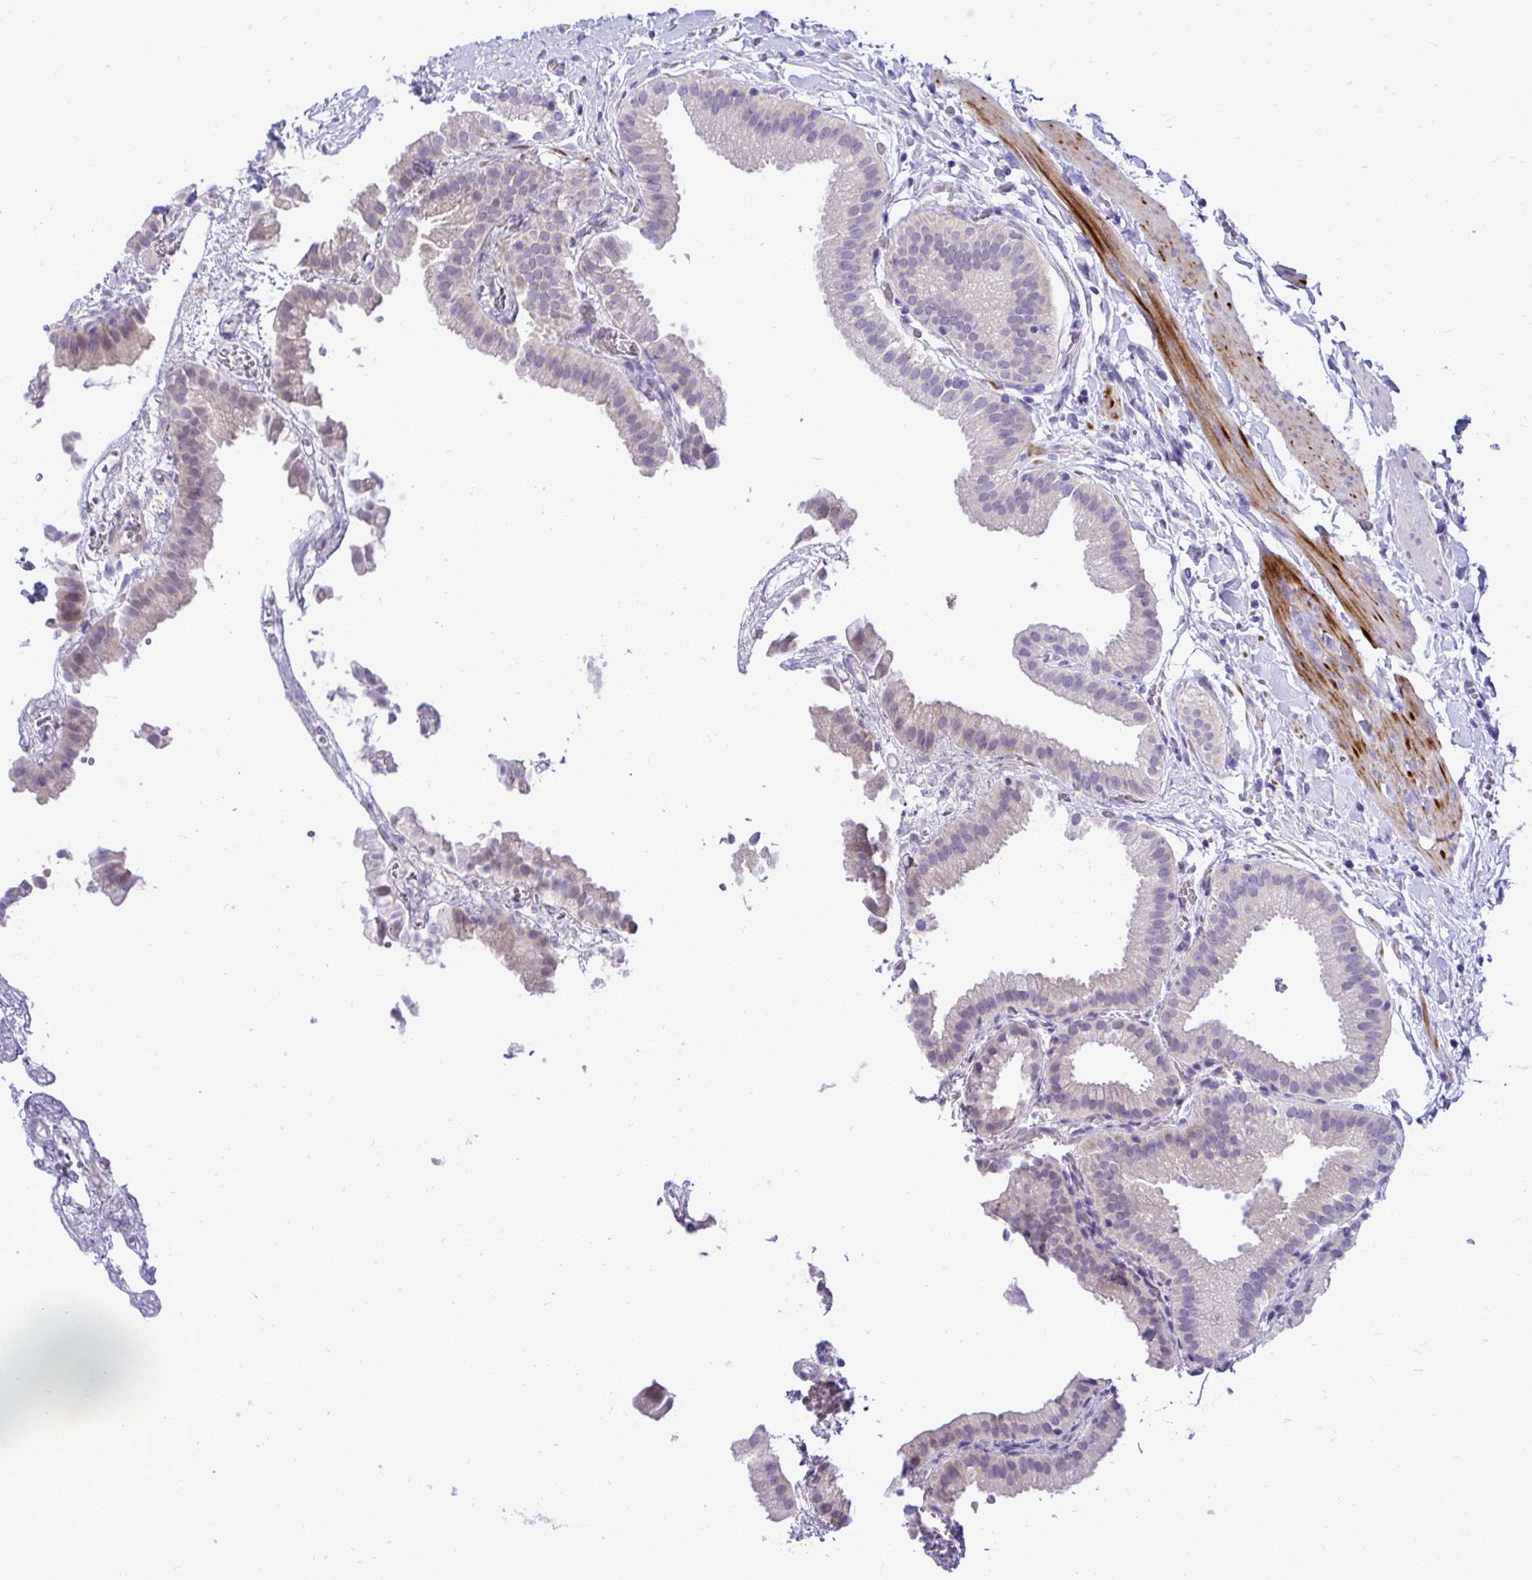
{"staining": {"intensity": "negative", "quantity": "none", "location": "none"}, "tissue": "gallbladder", "cell_type": "Glandular cells", "image_type": "normal", "snomed": [{"axis": "morphology", "description": "Normal tissue, NOS"}, {"axis": "topography", "description": "Gallbladder"}], "caption": "This is an IHC photomicrograph of unremarkable human gallbladder. There is no expression in glandular cells.", "gene": "ZSWIM9", "patient": {"sex": "female", "age": 63}}